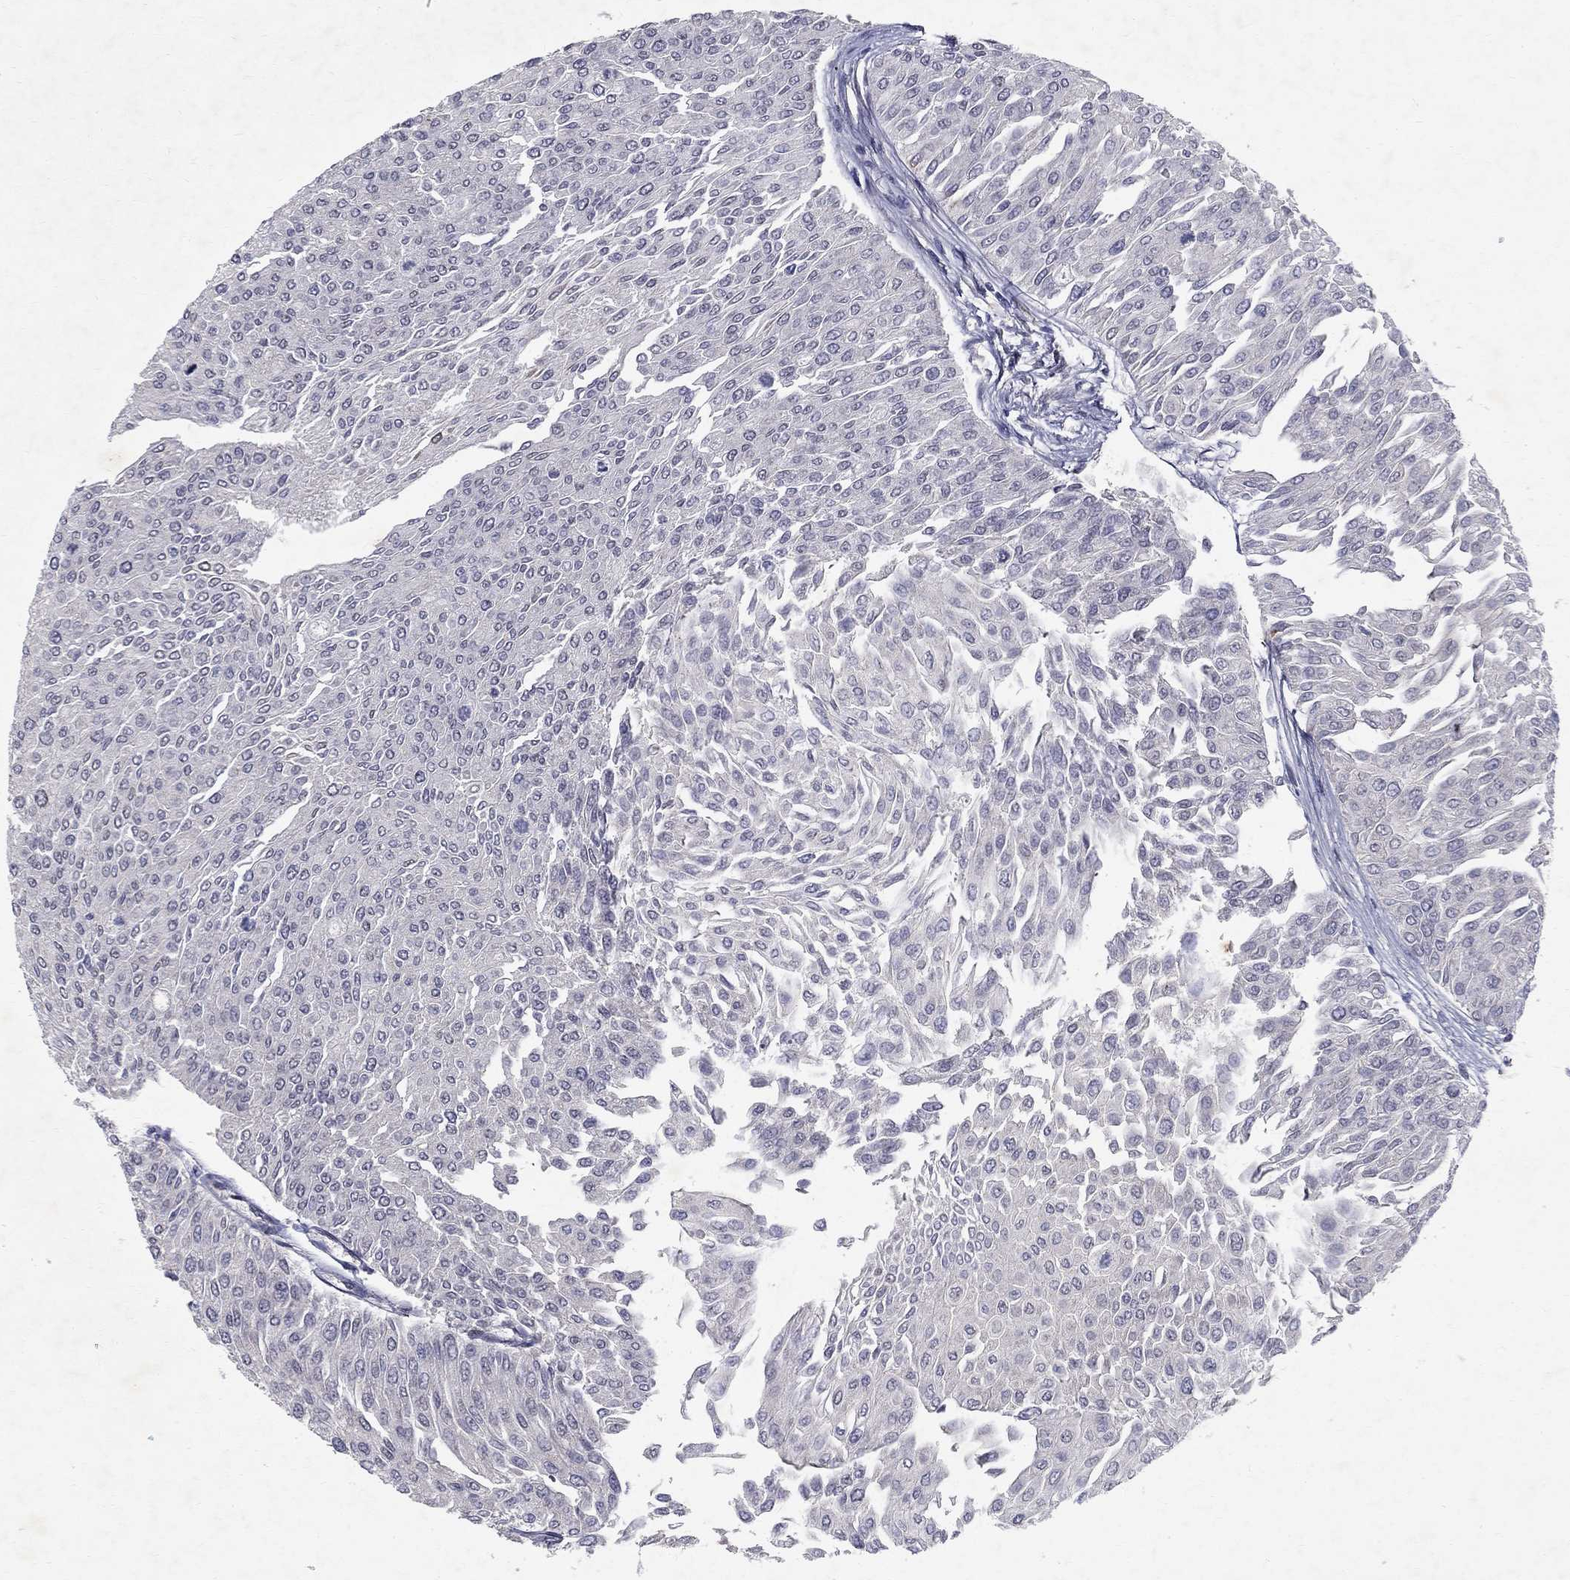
{"staining": {"intensity": "negative", "quantity": "none", "location": "none"}, "tissue": "urothelial cancer", "cell_type": "Tumor cells", "image_type": "cancer", "snomed": [{"axis": "morphology", "description": "Urothelial carcinoma, Low grade"}, {"axis": "topography", "description": "Urinary bladder"}], "caption": "Immunohistochemical staining of human low-grade urothelial carcinoma demonstrates no significant expression in tumor cells.", "gene": "RBFOX1", "patient": {"sex": "male", "age": 67}}